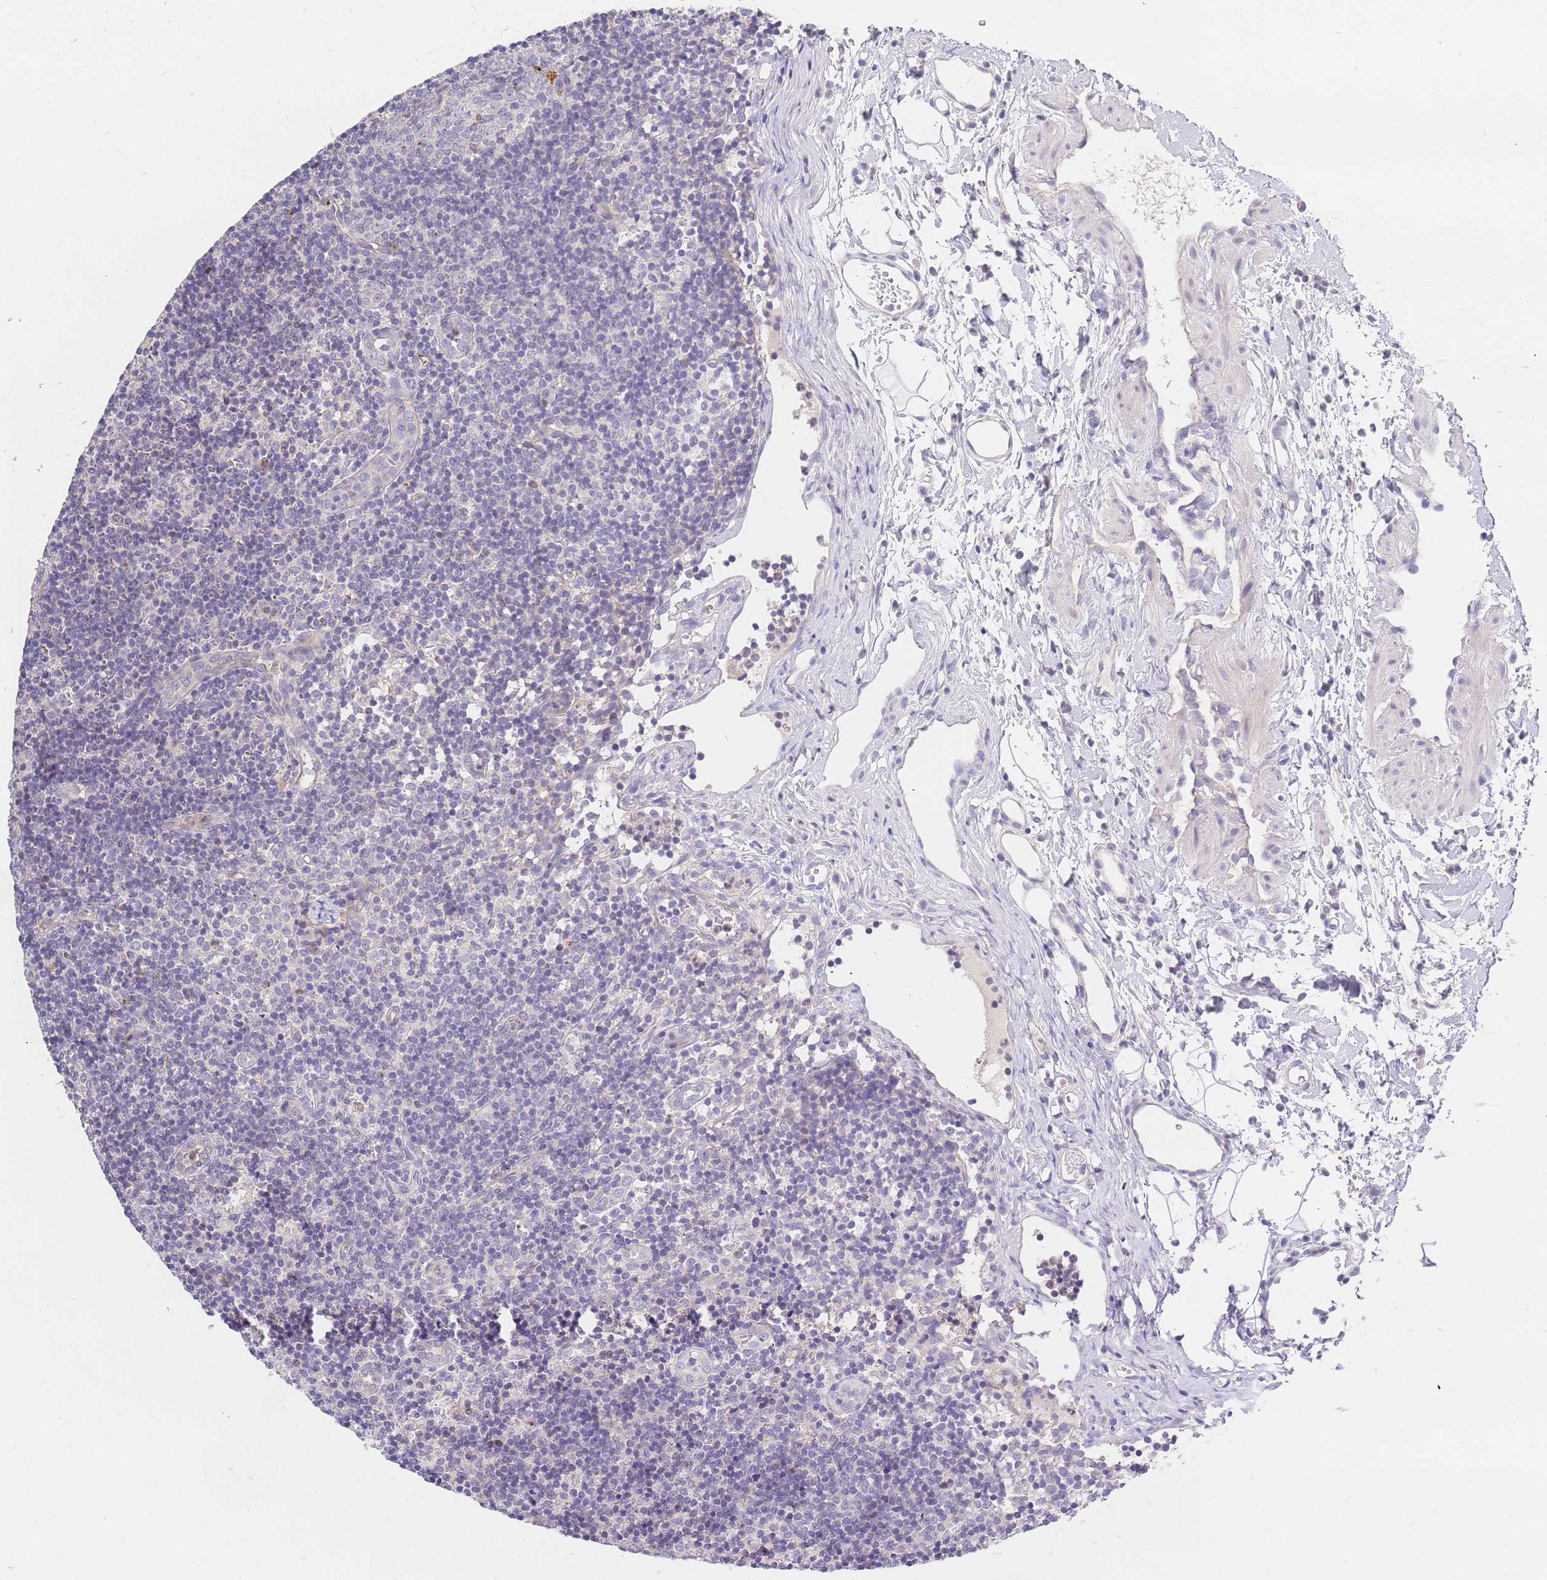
{"staining": {"intensity": "negative", "quantity": "none", "location": "none"}, "tissue": "lymph node", "cell_type": "Germinal center cells", "image_type": "normal", "snomed": [{"axis": "morphology", "description": "Normal tissue, NOS"}, {"axis": "topography", "description": "Lymph node"}], "caption": "Immunohistochemistry micrograph of benign lymph node: lymph node stained with DAB (3,3'-diaminobenzidine) displays no significant protein staining in germinal center cells. Brightfield microscopy of immunohistochemistry (IHC) stained with DAB (3,3'-diaminobenzidine) (brown) and hematoxylin (blue), captured at high magnification.", "gene": "BORCS5", "patient": {"sex": "female", "age": 37}}